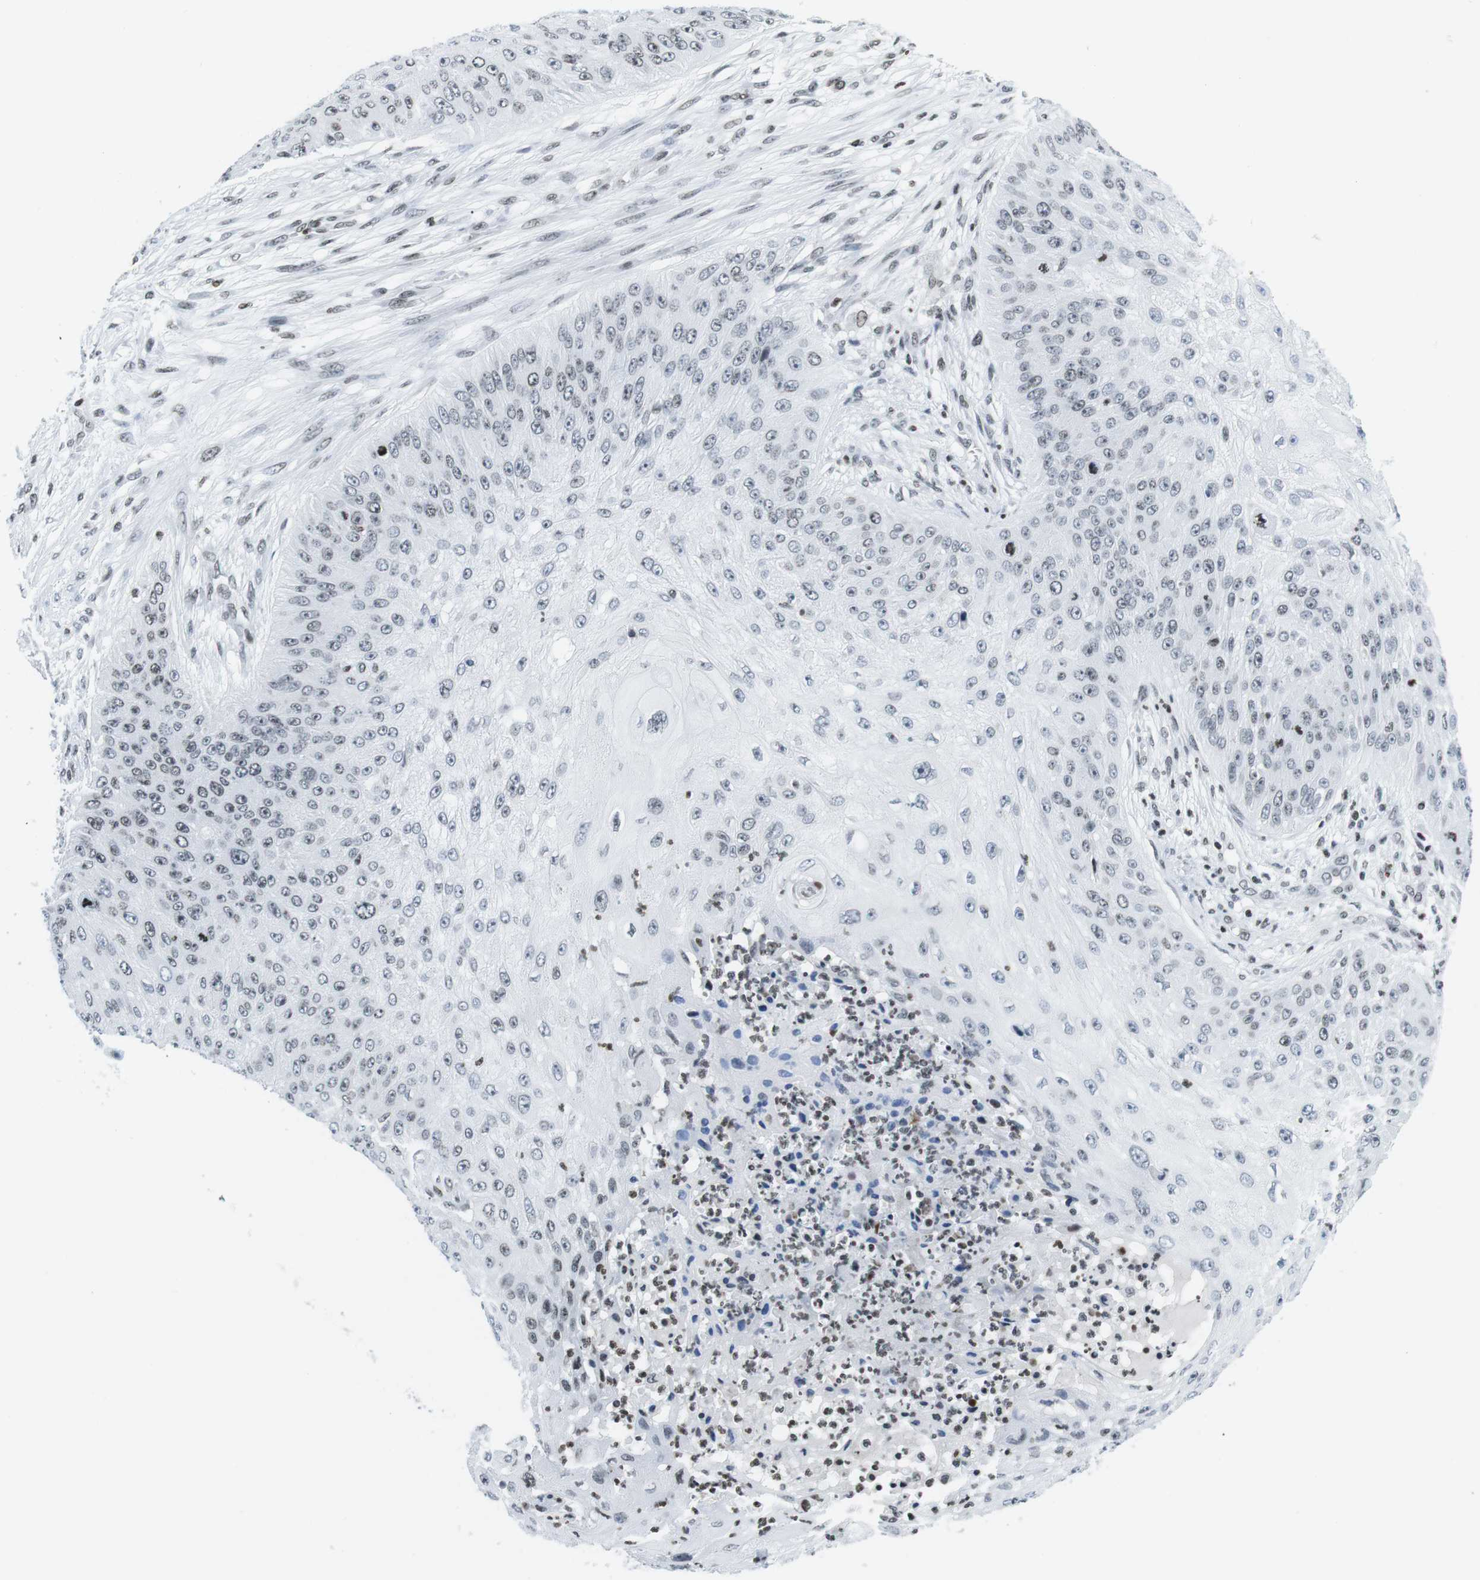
{"staining": {"intensity": "weak", "quantity": "<25%", "location": "nuclear"}, "tissue": "skin cancer", "cell_type": "Tumor cells", "image_type": "cancer", "snomed": [{"axis": "morphology", "description": "Squamous cell carcinoma, NOS"}, {"axis": "topography", "description": "Skin"}], "caption": "Immunohistochemistry micrograph of neoplastic tissue: human squamous cell carcinoma (skin) stained with DAB shows no significant protein expression in tumor cells.", "gene": "E2F2", "patient": {"sex": "female", "age": 80}}